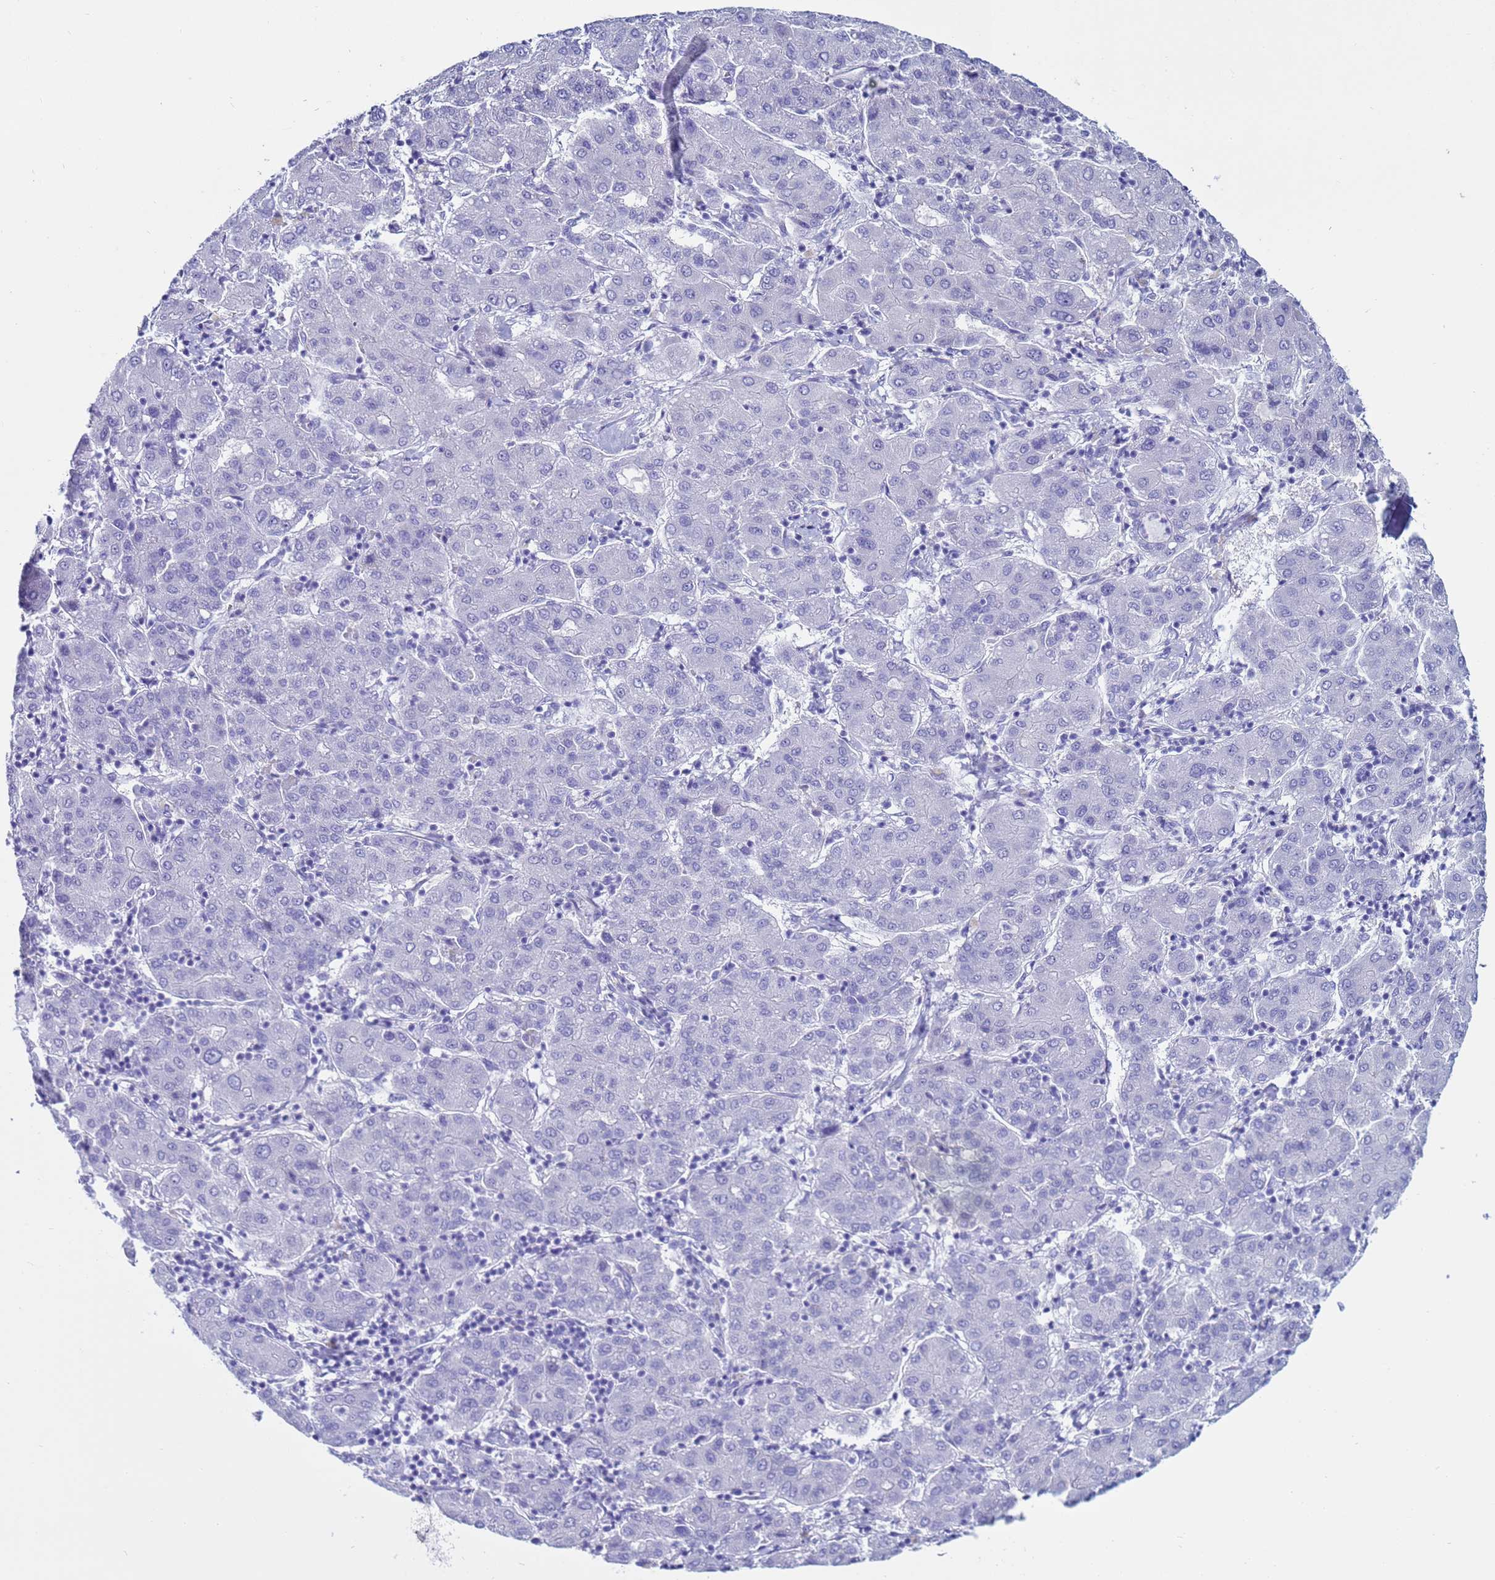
{"staining": {"intensity": "negative", "quantity": "none", "location": "none"}, "tissue": "liver cancer", "cell_type": "Tumor cells", "image_type": "cancer", "snomed": [{"axis": "morphology", "description": "Carcinoma, Hepatocellular, NOS"}, {"axis": "topography", "description": "Liver"}], "caption": "Human liver cancer (hepatocellular carcinoma) stained for a protein using immunohistochemistry (IHC) exhibits no positivity in tumor cells.", "gene": "CST4", "patient": {"sex": "male", "age": 65}}